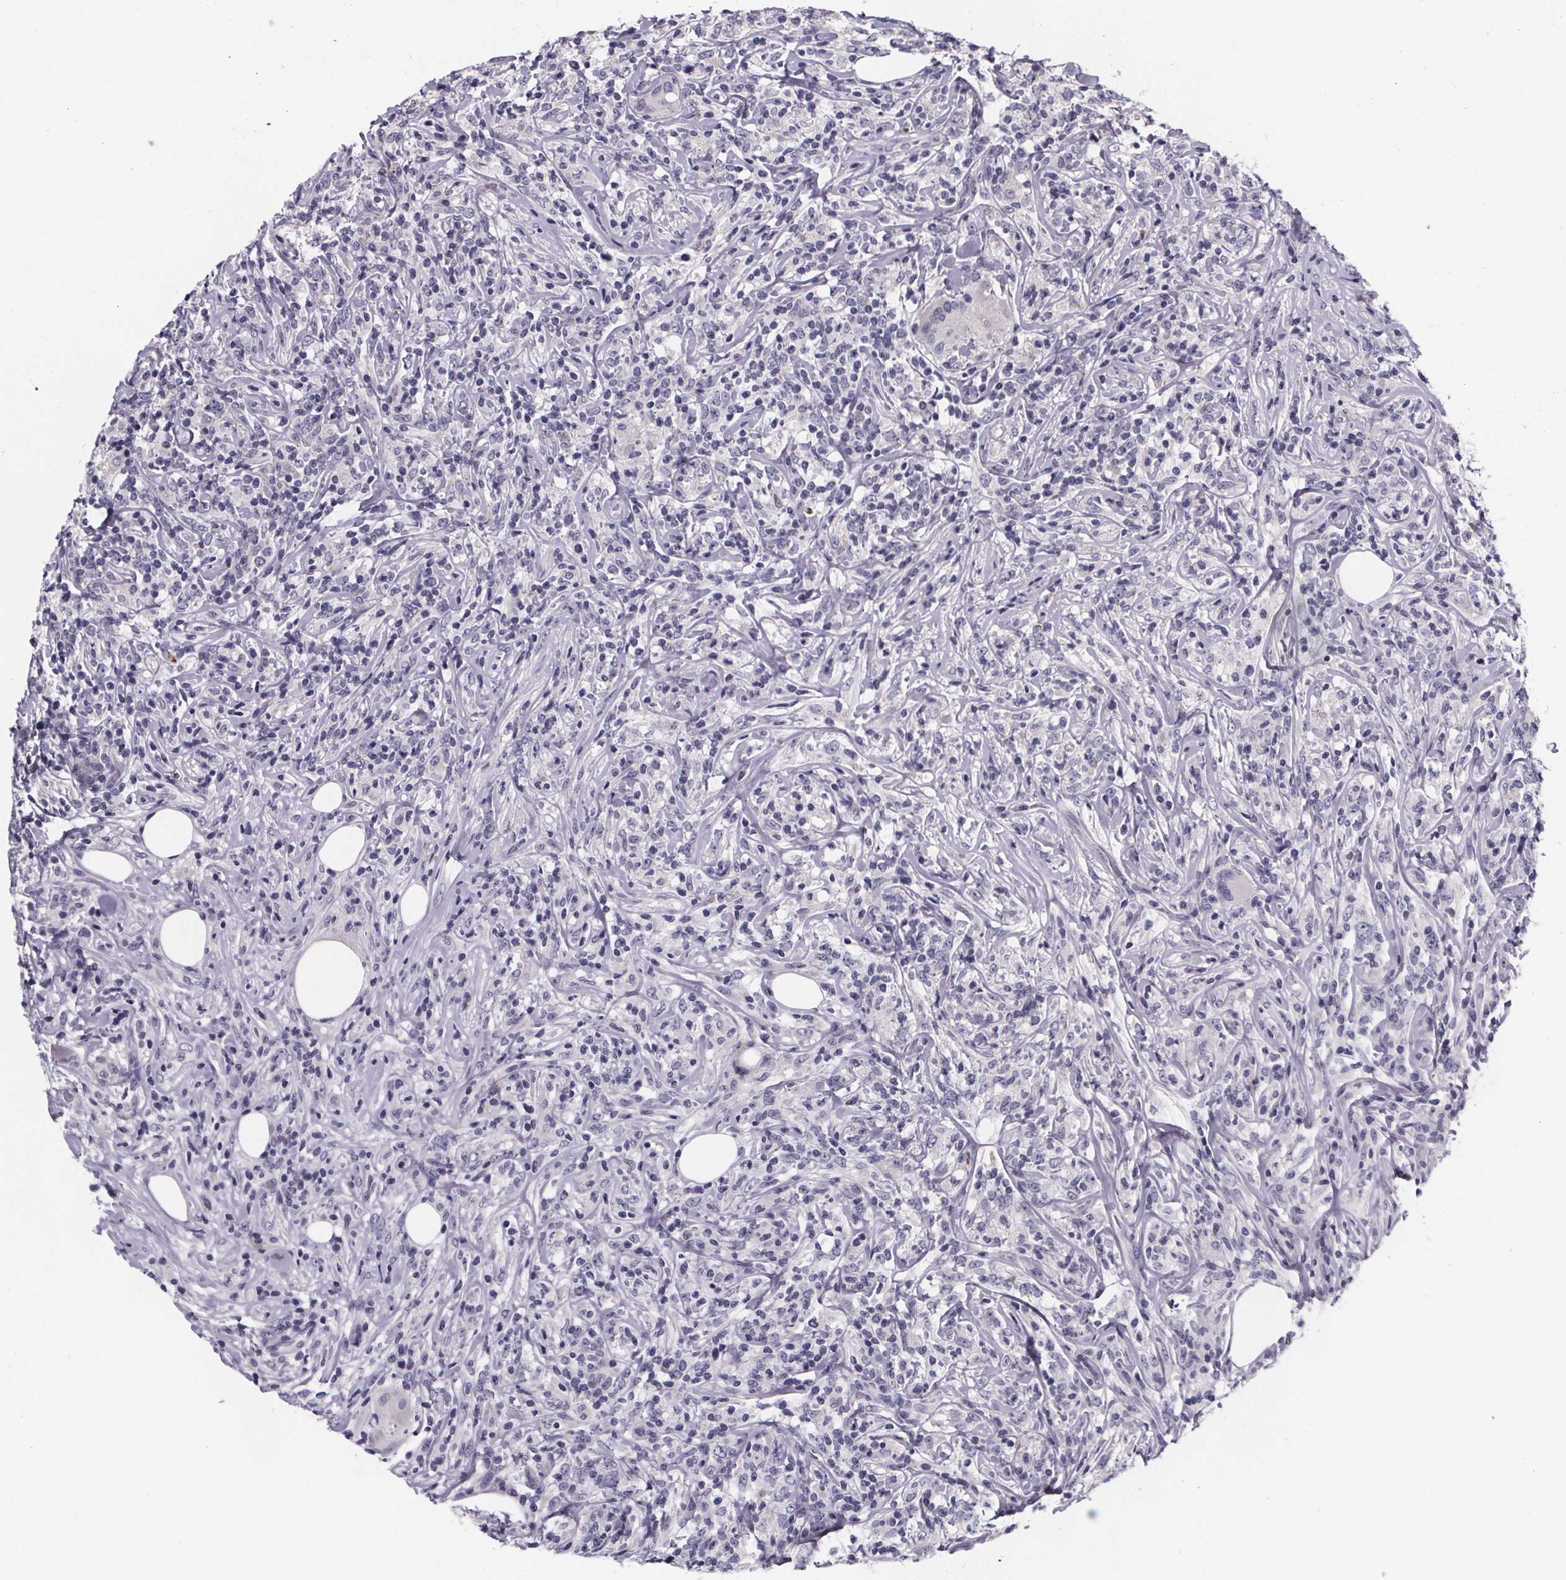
{"staining": {"intensity": "negative", "quantity": "none", "location": "none"}, "tissue": "lymphoma", "cell_type": "Tumor cells", "image_type": "cancer", "snomed": [{"axis": "morphology", "description": "Malignant lymphoma, non-Hodgkin's type, High grade"}, {"axis": "topography", "description": "Lymph node"}], "caption": "Tumor cells are negative for protein expression in human high-grade malignant lymphoma, non-Hodgkin's type.", "gene": "PAH", "patient": {"sex": "female", "age": 84}}